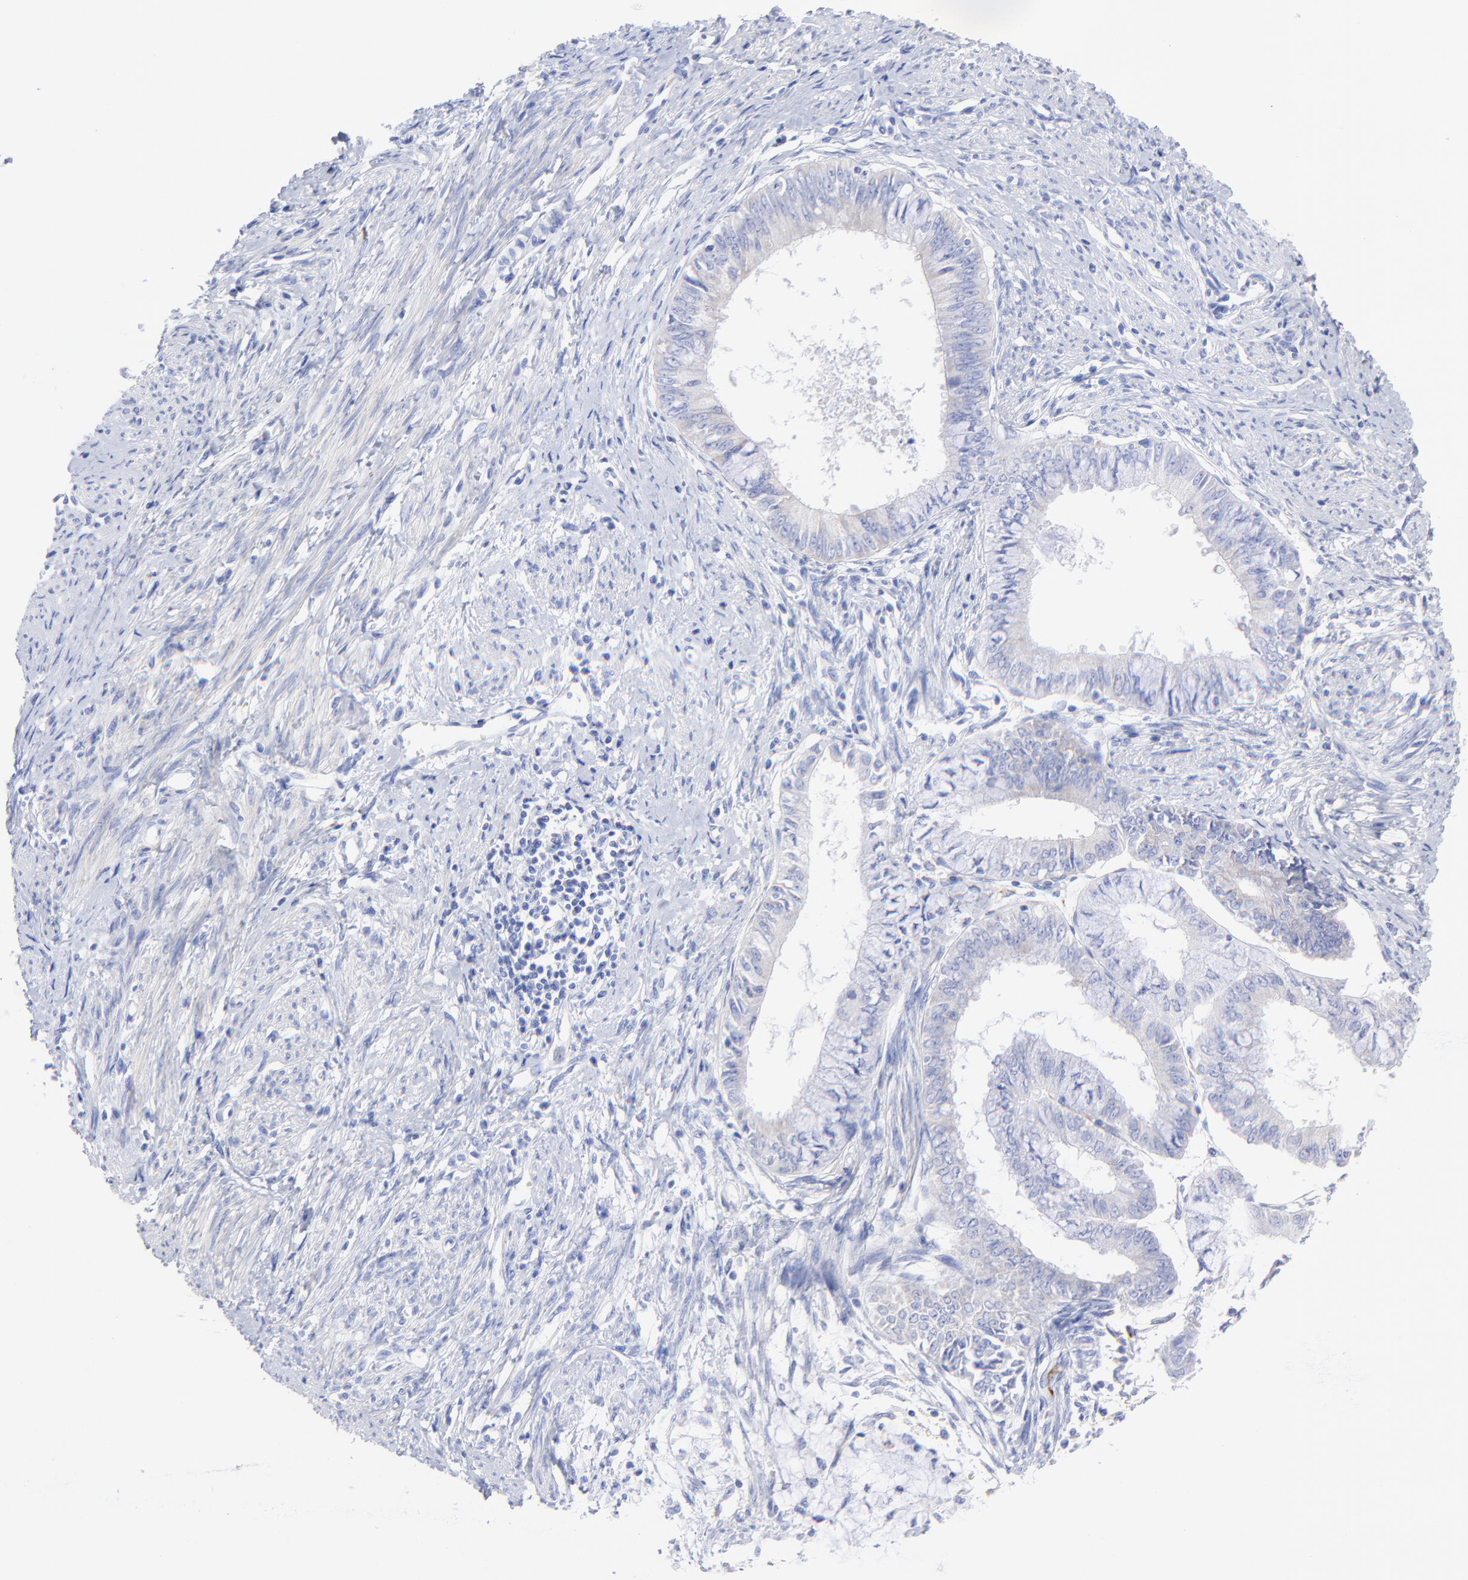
{"staining": {"intensity": "negative", "quantity": "none", "location": "none"}, "tissue": "endometrial cancer", "cell_type": "Tumor cells", "image_type": "cancer", "snomed": [{"axis": "morphology", "description": "Adenocarcinoma, NOS"}, {"axis": "topography", "description": "Endometrium"}], "caption": "Protein analysis of endometrial cancer reveals no significant expression in tumor cells. Brightfield microscopy of immunohistochemistry stained with DAB (brown) and hematoxylin (blue), captured at high magnification.", "gene": "C1QTNF6", "patient": {"sex": "female", "age": 76}}